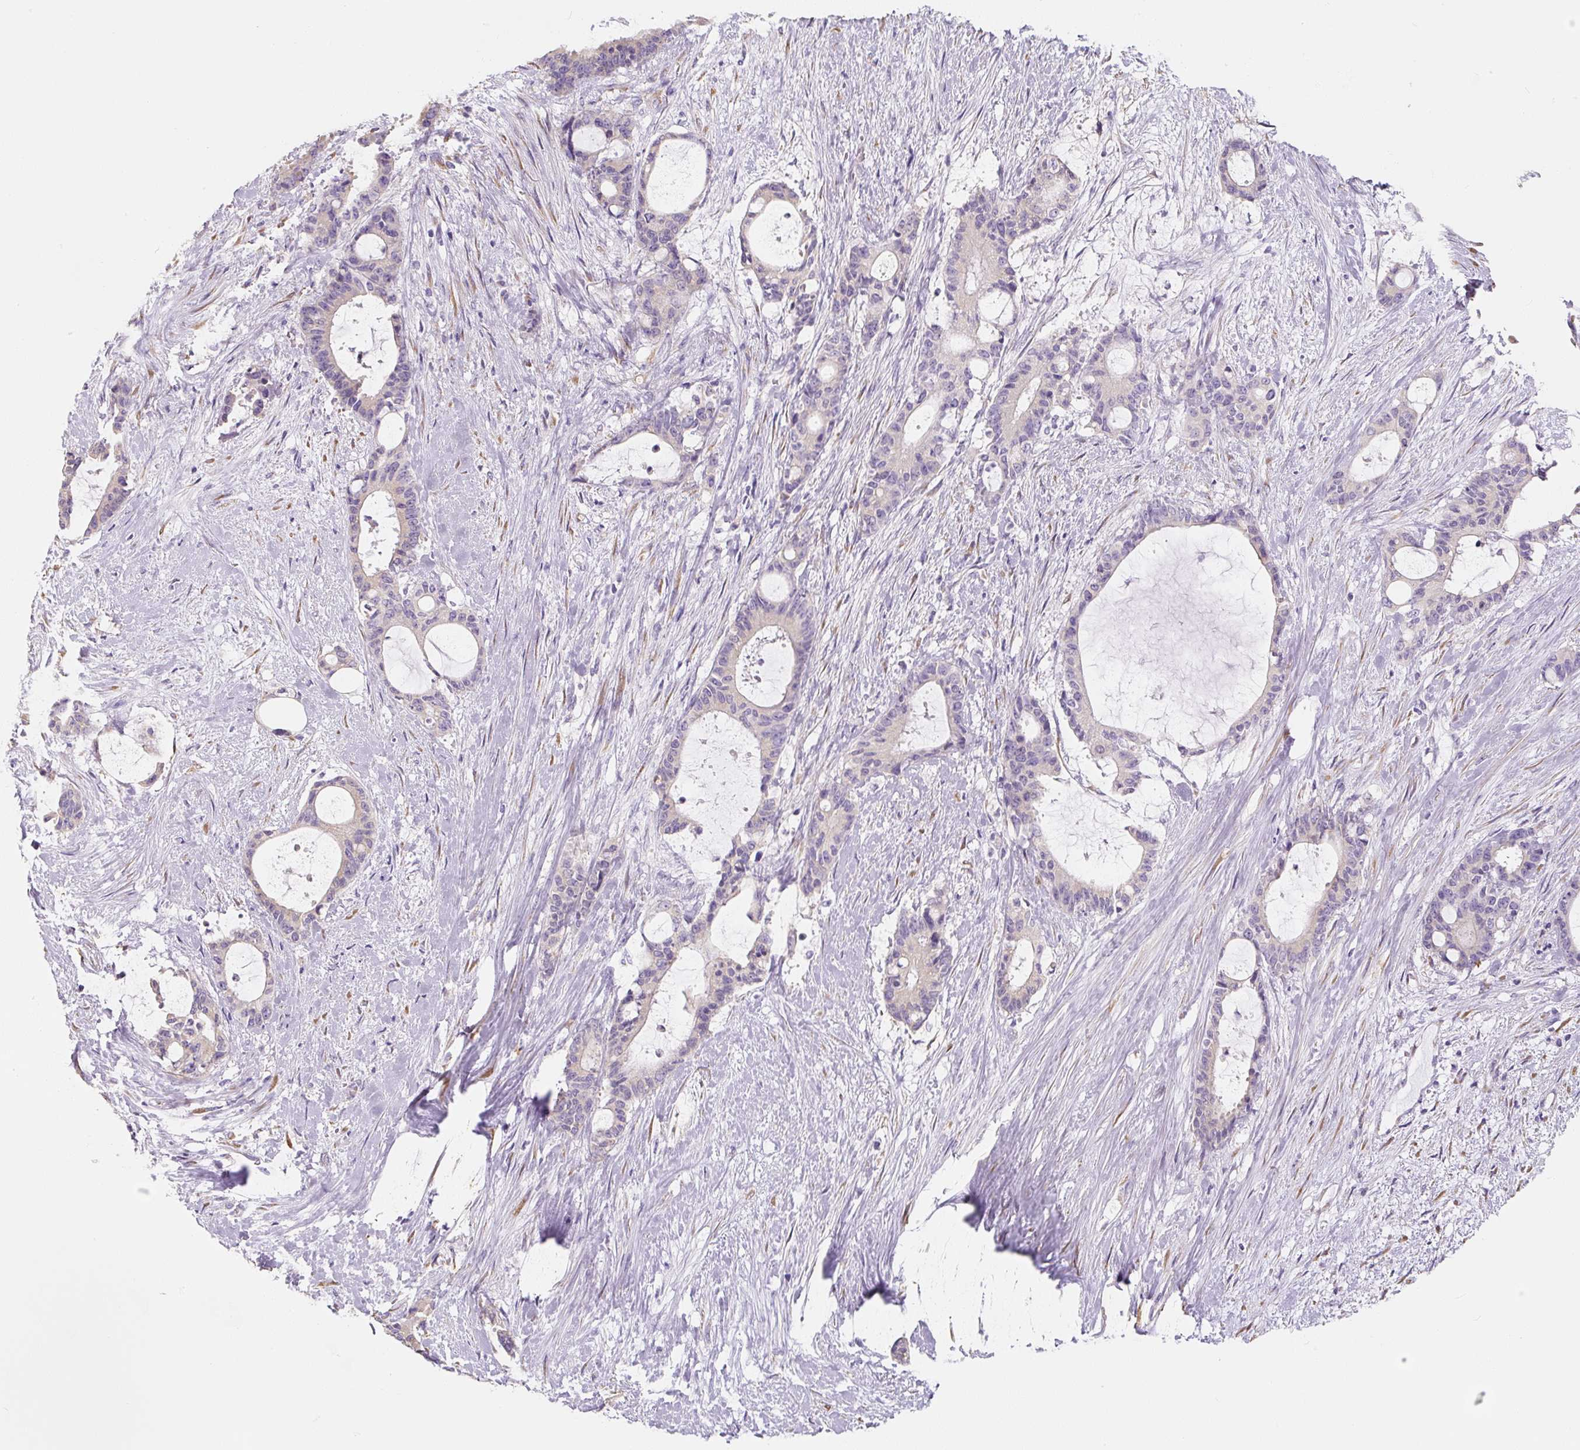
{"staining": {"intensity": "weak", "quantity": "<25%", "location": "cytoplasmic/membranous"}, "tissue": "liver cancer", "cell_type": "Tumor cells", "image_type": "cancer", "snomed": [{"axis": "morphology", "description": "Normal tissue, NOS"}, {"axis": "morphology", "description": "Cholangiocarcinoma"}, {"axis": "topography", "description": "Liver"}, {"axis": "topography", "description": "Peripheral nerve tissue"}], "caption": "Immunohistochemistry (IHC) image of cholangiocarcinoma (liver) stained for a protein (brown), which demonstrates no staining in tumor cells.", "gene": "PWWP3B", "patient": {"sex": "female", "age": 73}}